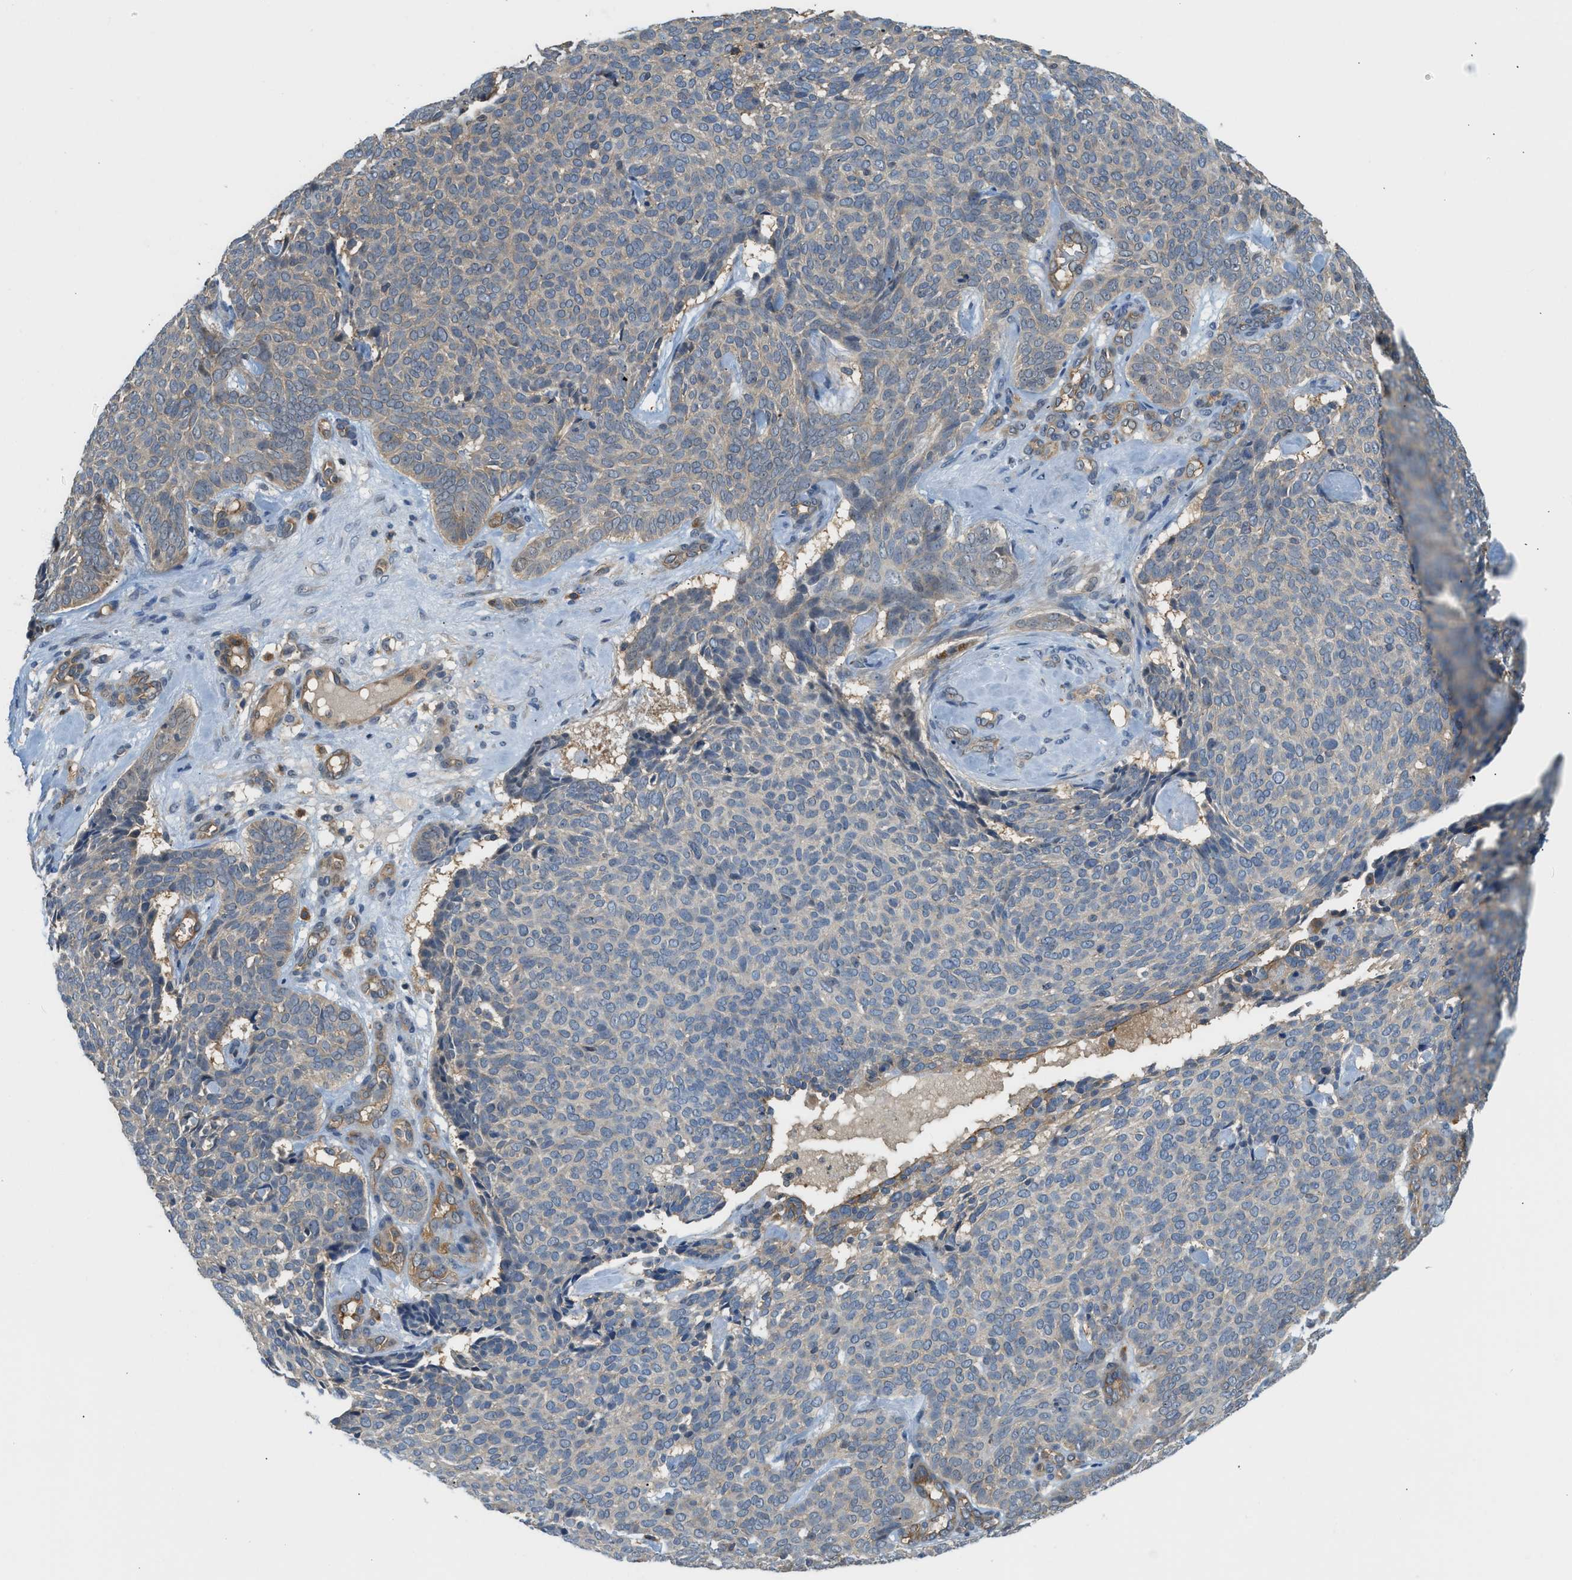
{"staining": {"intensity": "weak", "quantity": "<25%", "location": "cytoplasmic/membranous"}, "tissue": "skin cancer", "cell_type": "Tumor cells", "image_type": "cancer", "snomed": [{"axis": "morphology", "description": "Basal cell carcinoma"}, {"axis": "topography", "description": "Skin"}], "caption": "IHC of human basal cell carcinoma (skin) shows no staining in tumor cells.", "gene": "CBLB", "patient": {"sex": "male", "age": 61}}